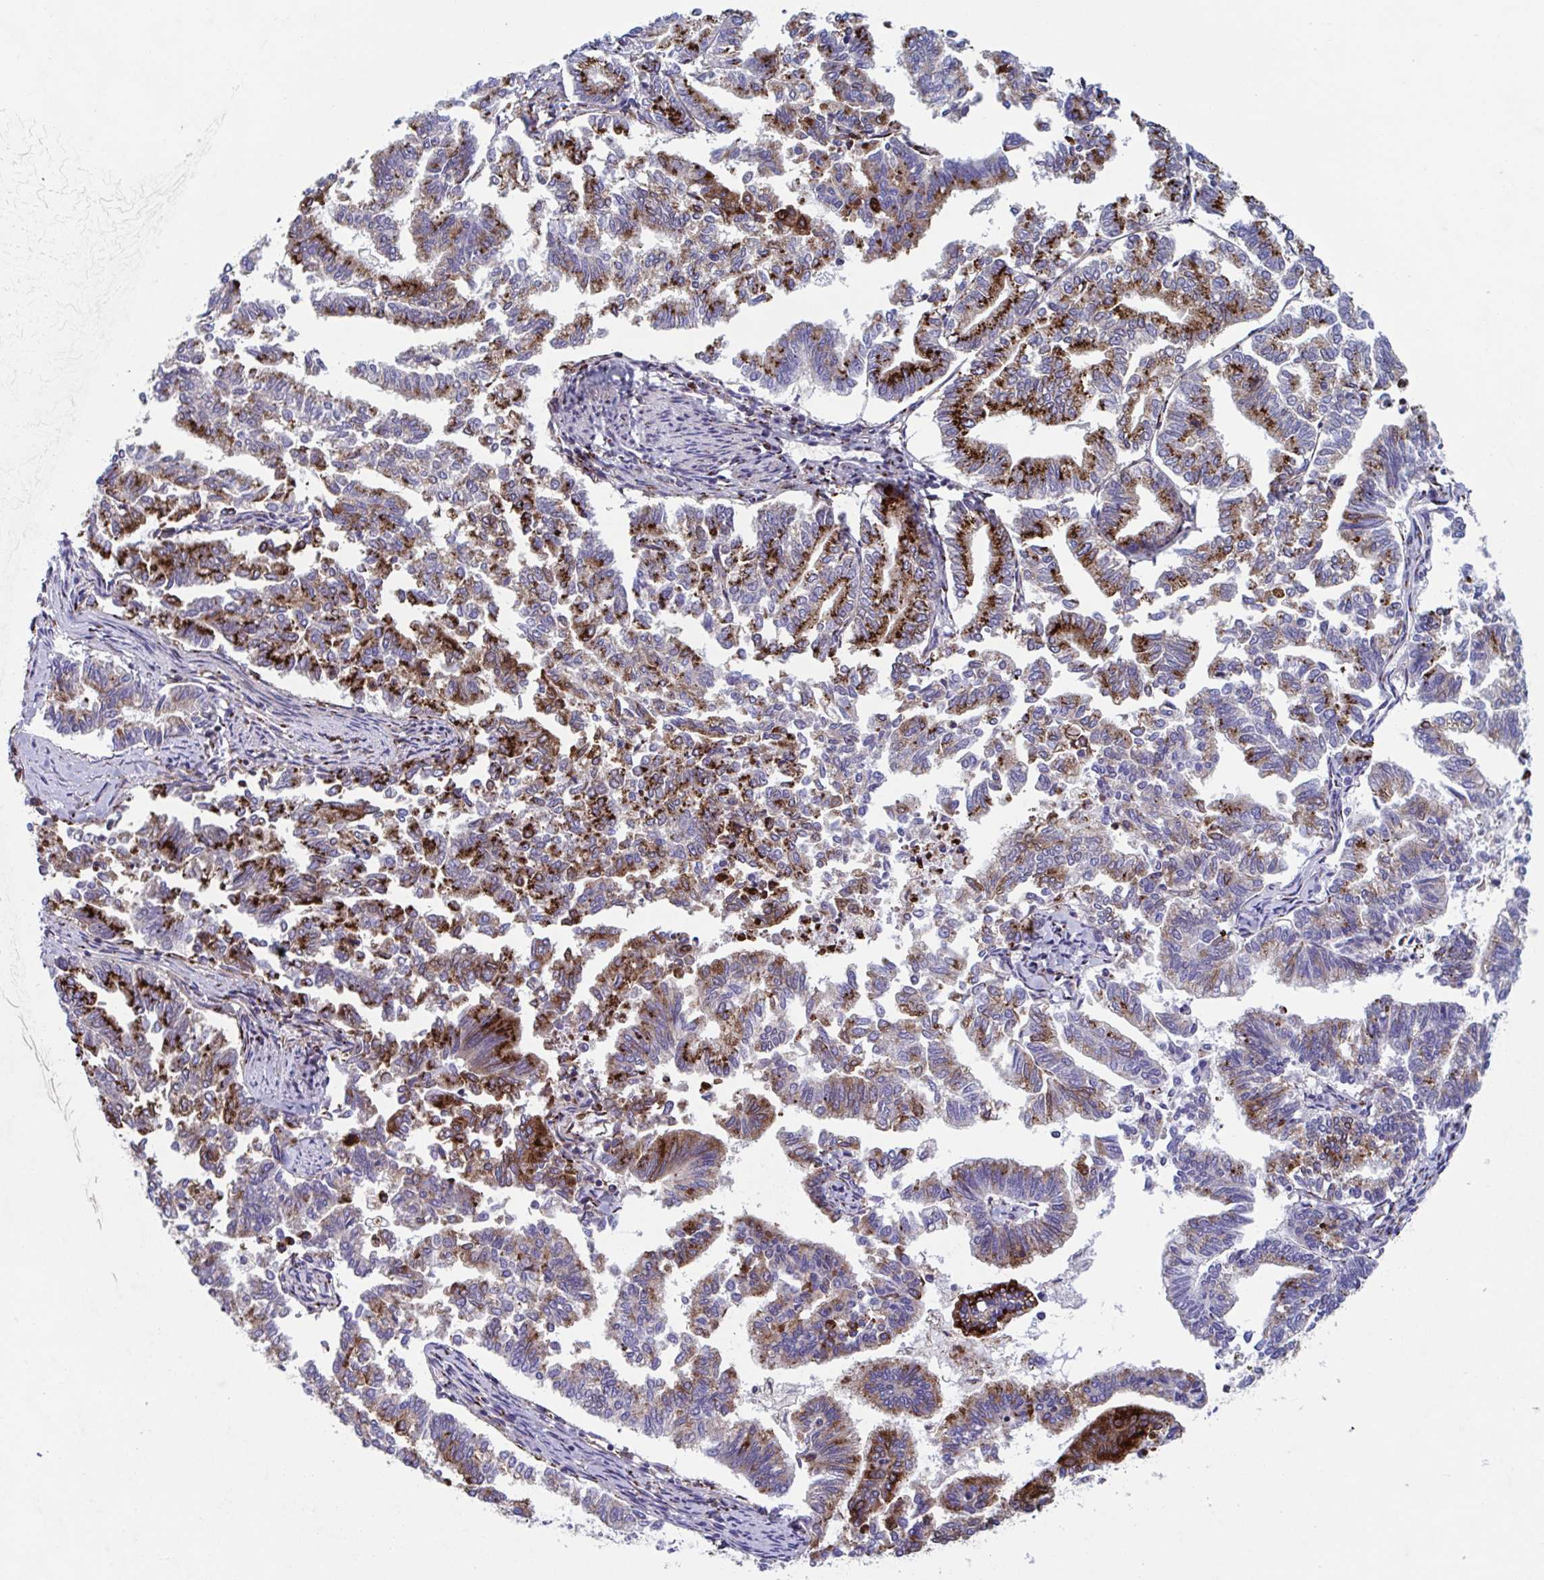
{"staining": {"intensity": "strong", "quantity": "25%-75%", "location": "cytoplasmic/membranous"}, "tissue": "endometrial cancer", "cell_type": "Tumor cells", "image_type": "cancer", "snomed": [{"axis": "morphology", "description": "Adenocarcinoma, NOS"}, {"axis": "topography", "description": "Endometrium"}], "caption": "A histopathology image of human endometrial cancer stained for a protein shows strong cytoplasmic/membranous brown staining in tumor cells.", "gene": "RFK", "patient": {"sex": "female", "age": 79}}